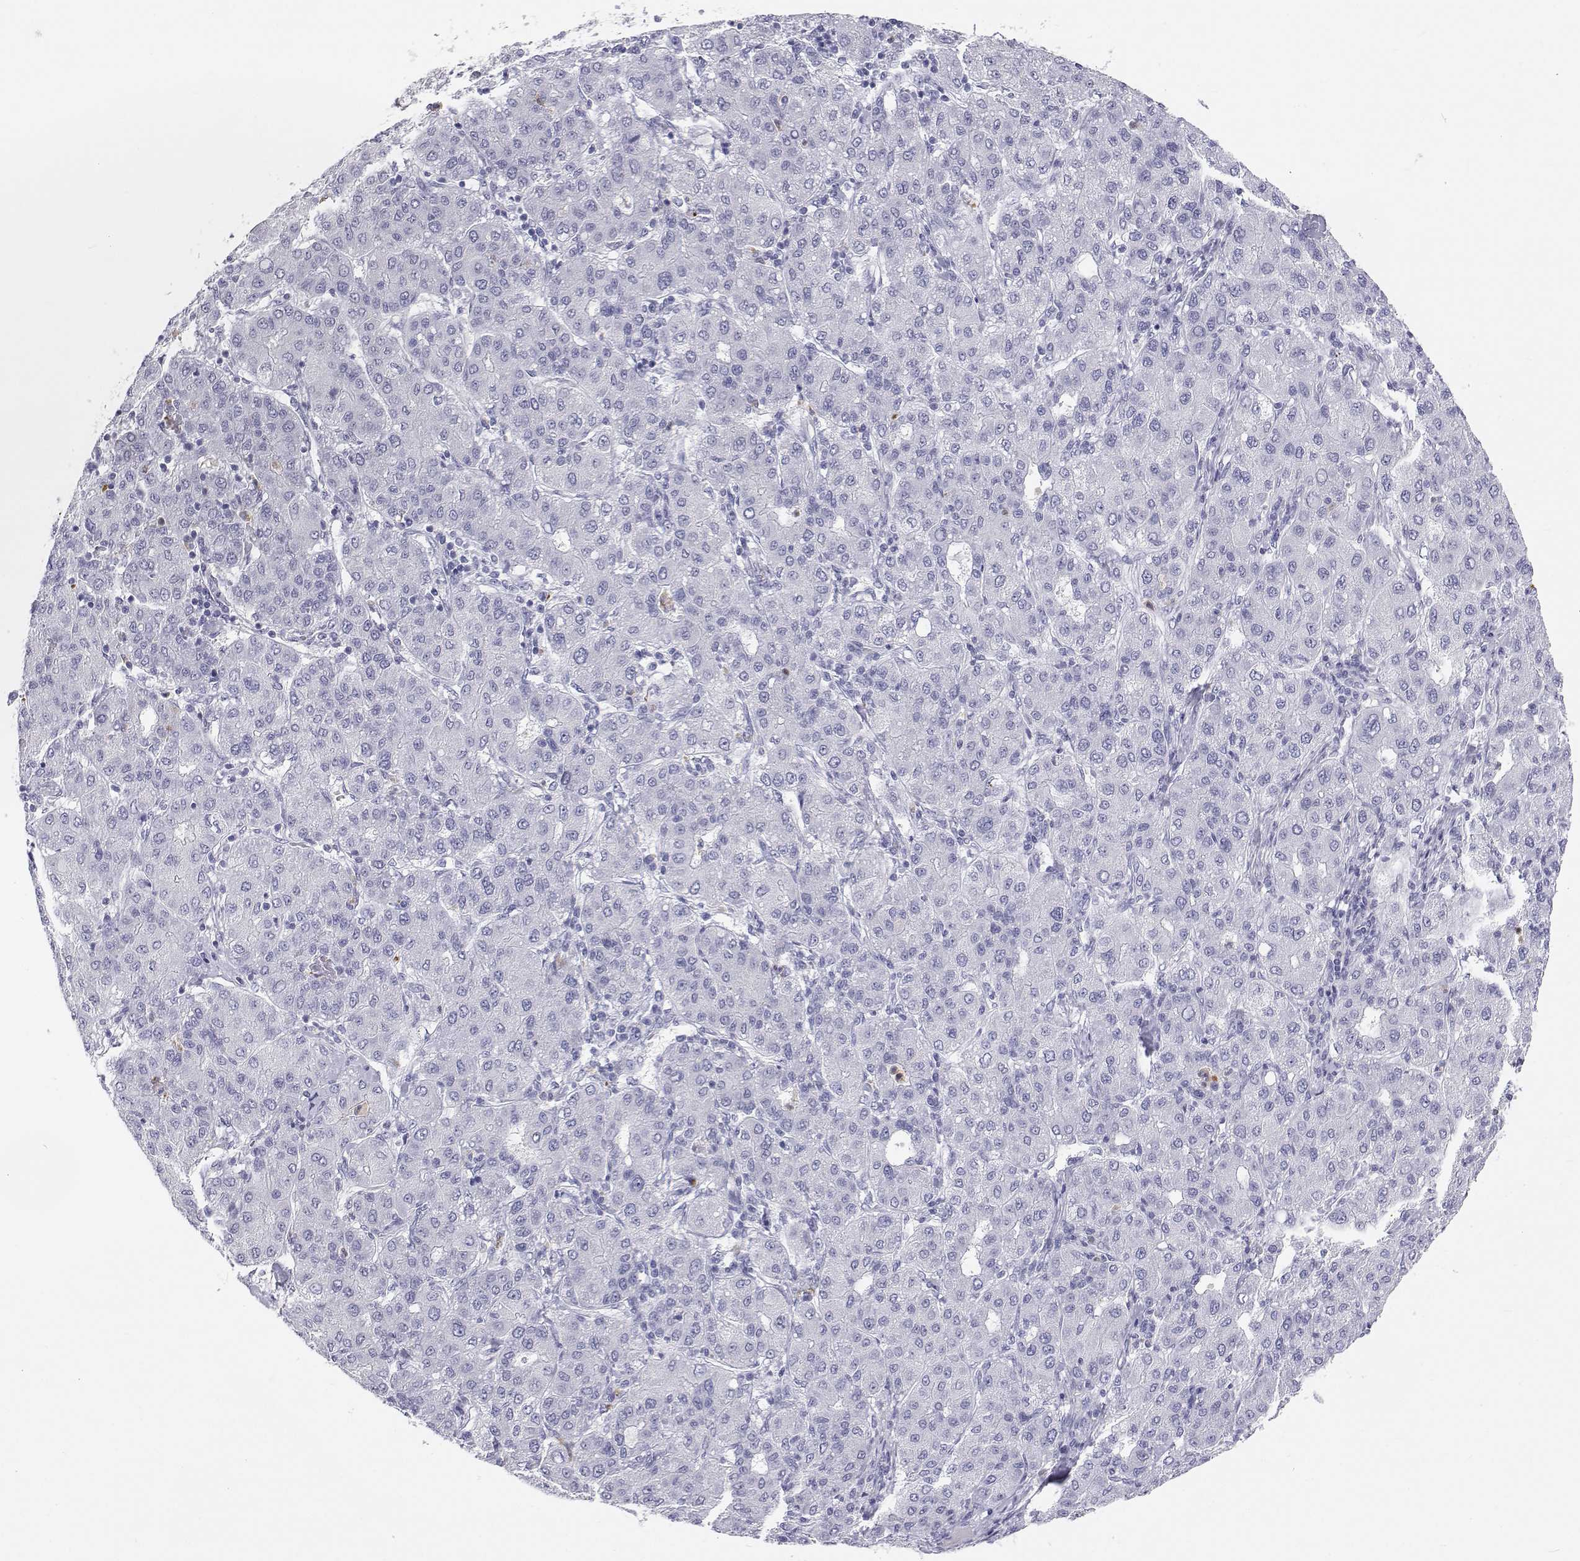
{"staining": {"intensity": "negative", "quantity": "none", "location": "none"}, "tissue": "liver cancer", "cell_type": "Tumor cells", "image_type": "cancer", "snomed": [{"axis": "morphology", "description": "Carcinoma, Hepatocellular, NOS"}, {"axis": "topography", "description": "Liver"}], "caption": "High power microscopy micrograph of an immunohistochemistry photomicrograph of liver cancer, revealing no significant staining in tumor cells. (DAB IHC visualized using brightfield microscopy, high magnification).", "gene": "SFTPB", "patient": {"sex": "male", "age": 65}}